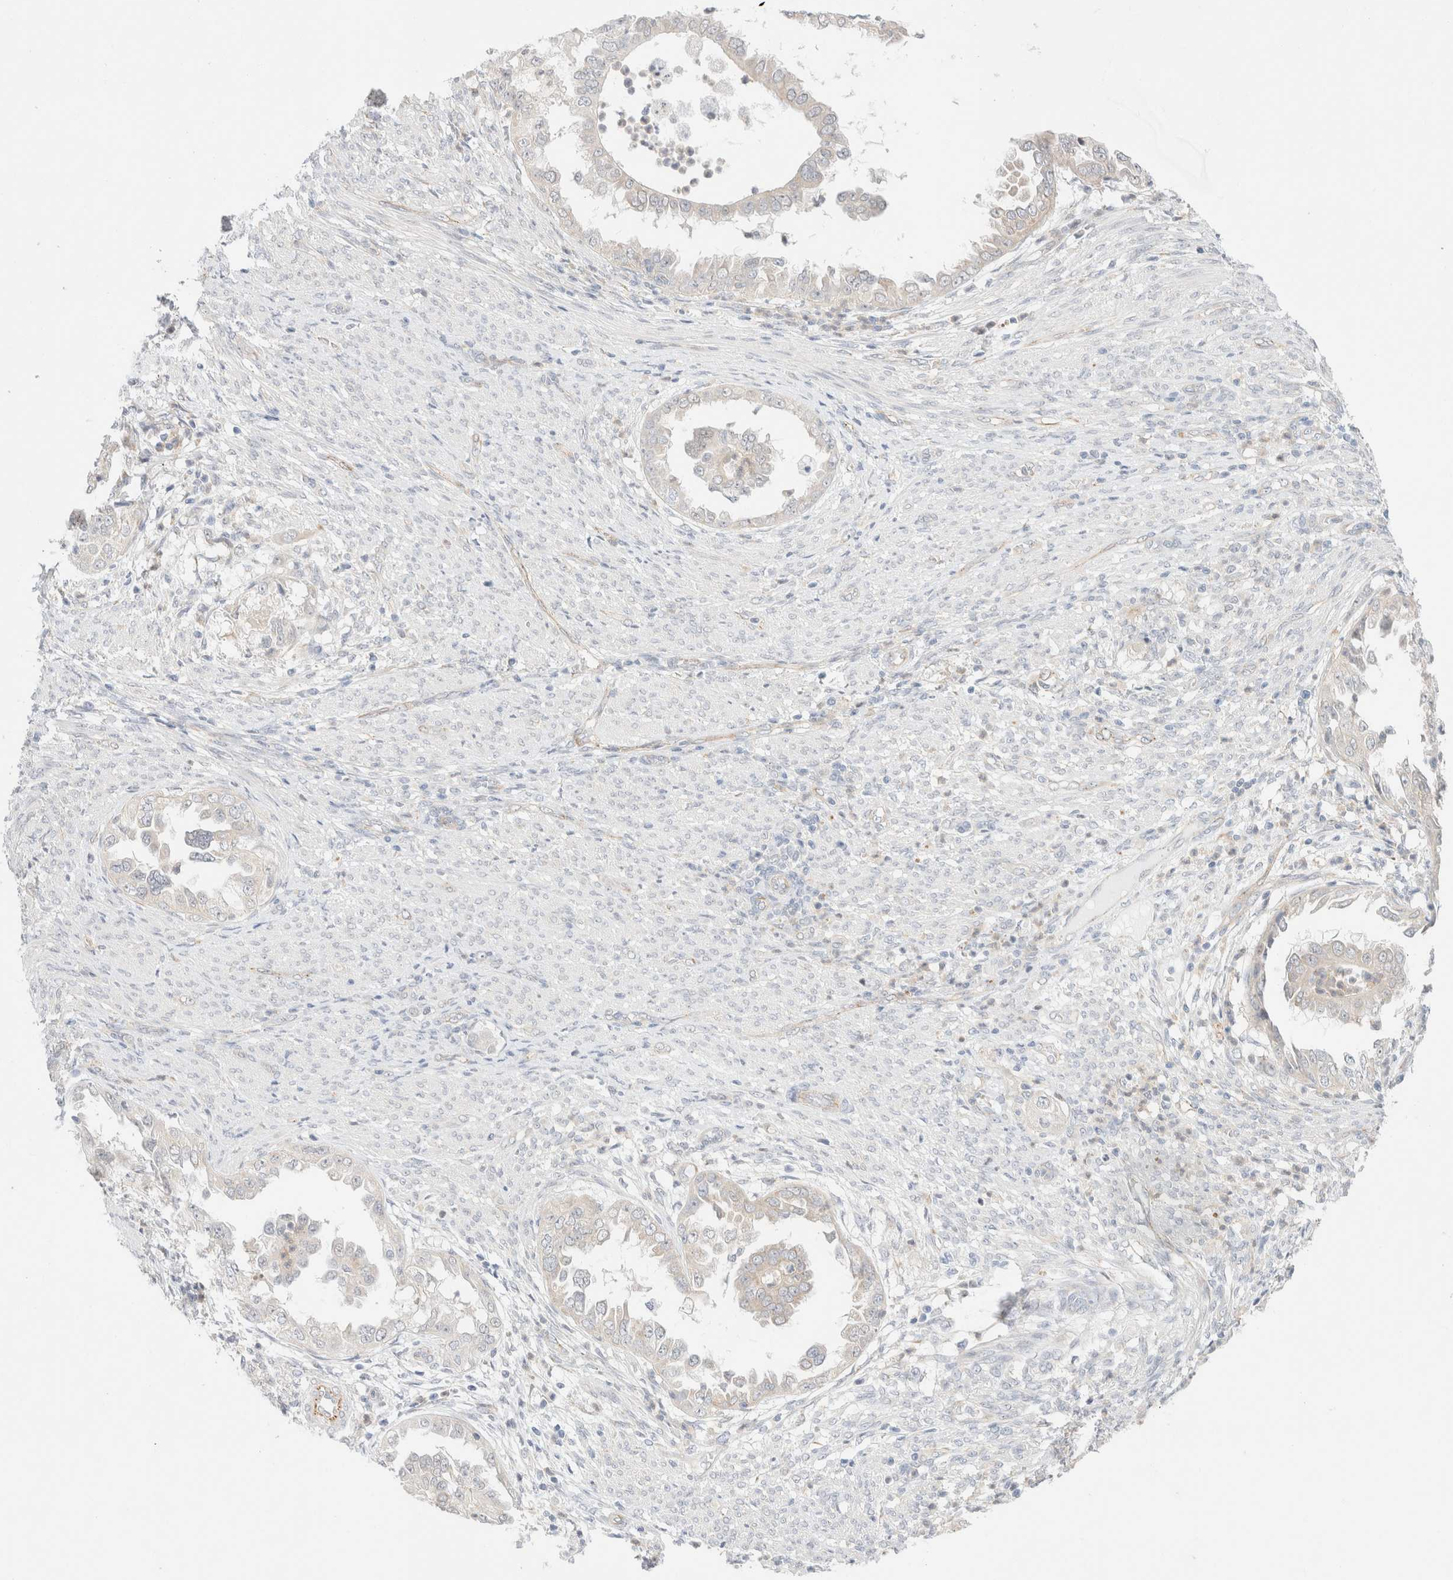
{"staining": {"intensity": "negative", "quantity": "none", "location": "none"}, "tissue": "endometrial cancer", "cell_type": "Tumor cells", "image_type": "cancer", "snomed": [{"axis": "morphology", "description": "Adenocarcinoma, NOS"}, {"axis": "topography", "description": "Endometrium"}], "caption": "Endometrial cancer (adenocarcinoma) stained for a protein using immunohistochemistry (IHC) demonstrates no positivity tumor cells.", "gene": "UNC13B", "patient": {"sex": "female", "age": 85}}